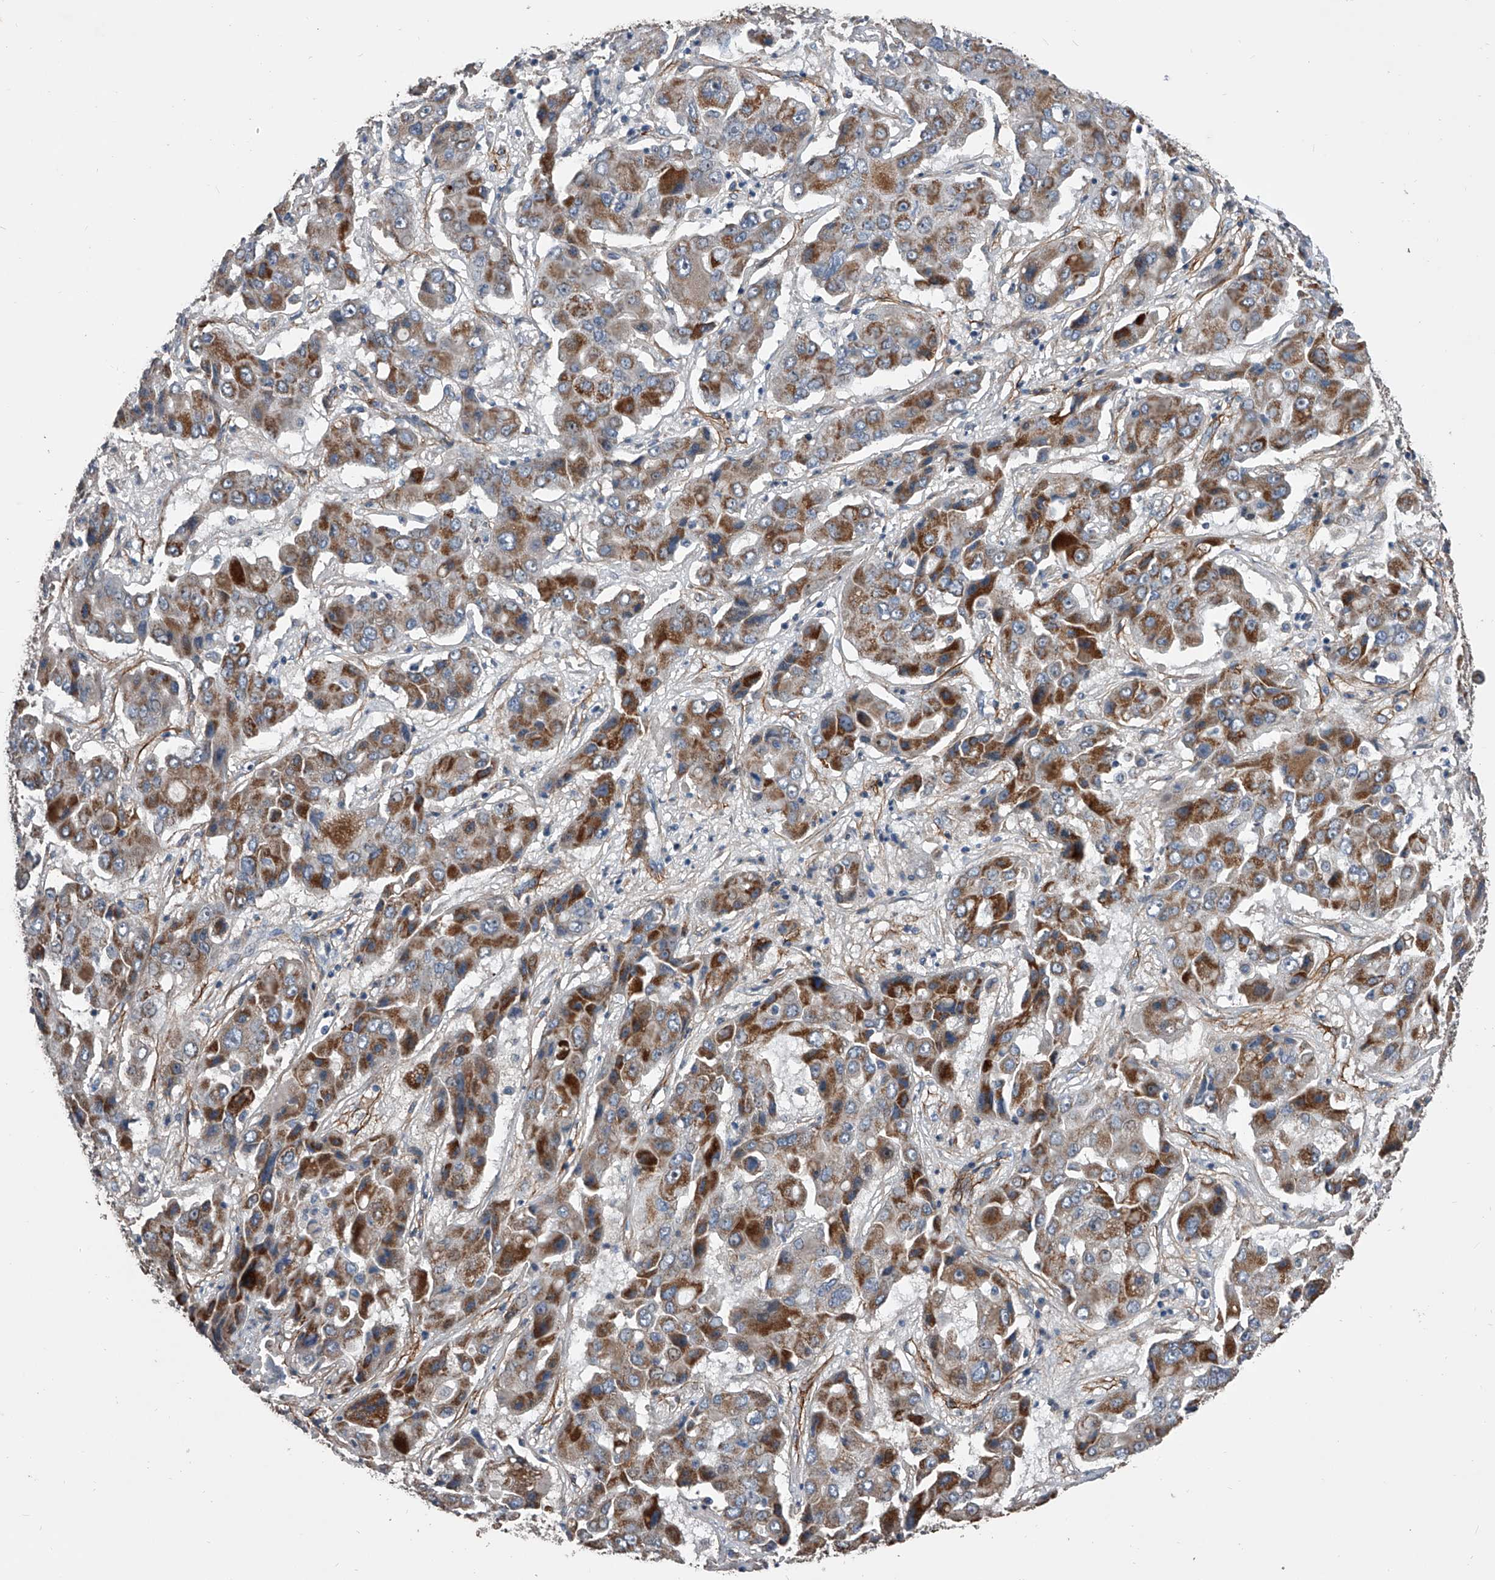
{"staining": {"intensity": "moderate", "quantity": ">75%", "location": "cytoplasmic/membranous"}, "tissue": "liver cancer", "cell_type": "Tumor cells", "image_type": "cancer", "snomed": [{"axis": "morphology", "description": "Cholangiocarcinoma"}, {"axis": "topography", "description": "Liver"}], "caption": "IHC of human cholangiocarcinoma (liver) reveals medium levels of moderate cytoplasmic/membranous positivity in about >75% of tumor cells. The protein of interest is shown in brown color, while the nuclei are stained blue.", "gene": "PHACTR1", "patient": {"sex": "male", "age": 67}}